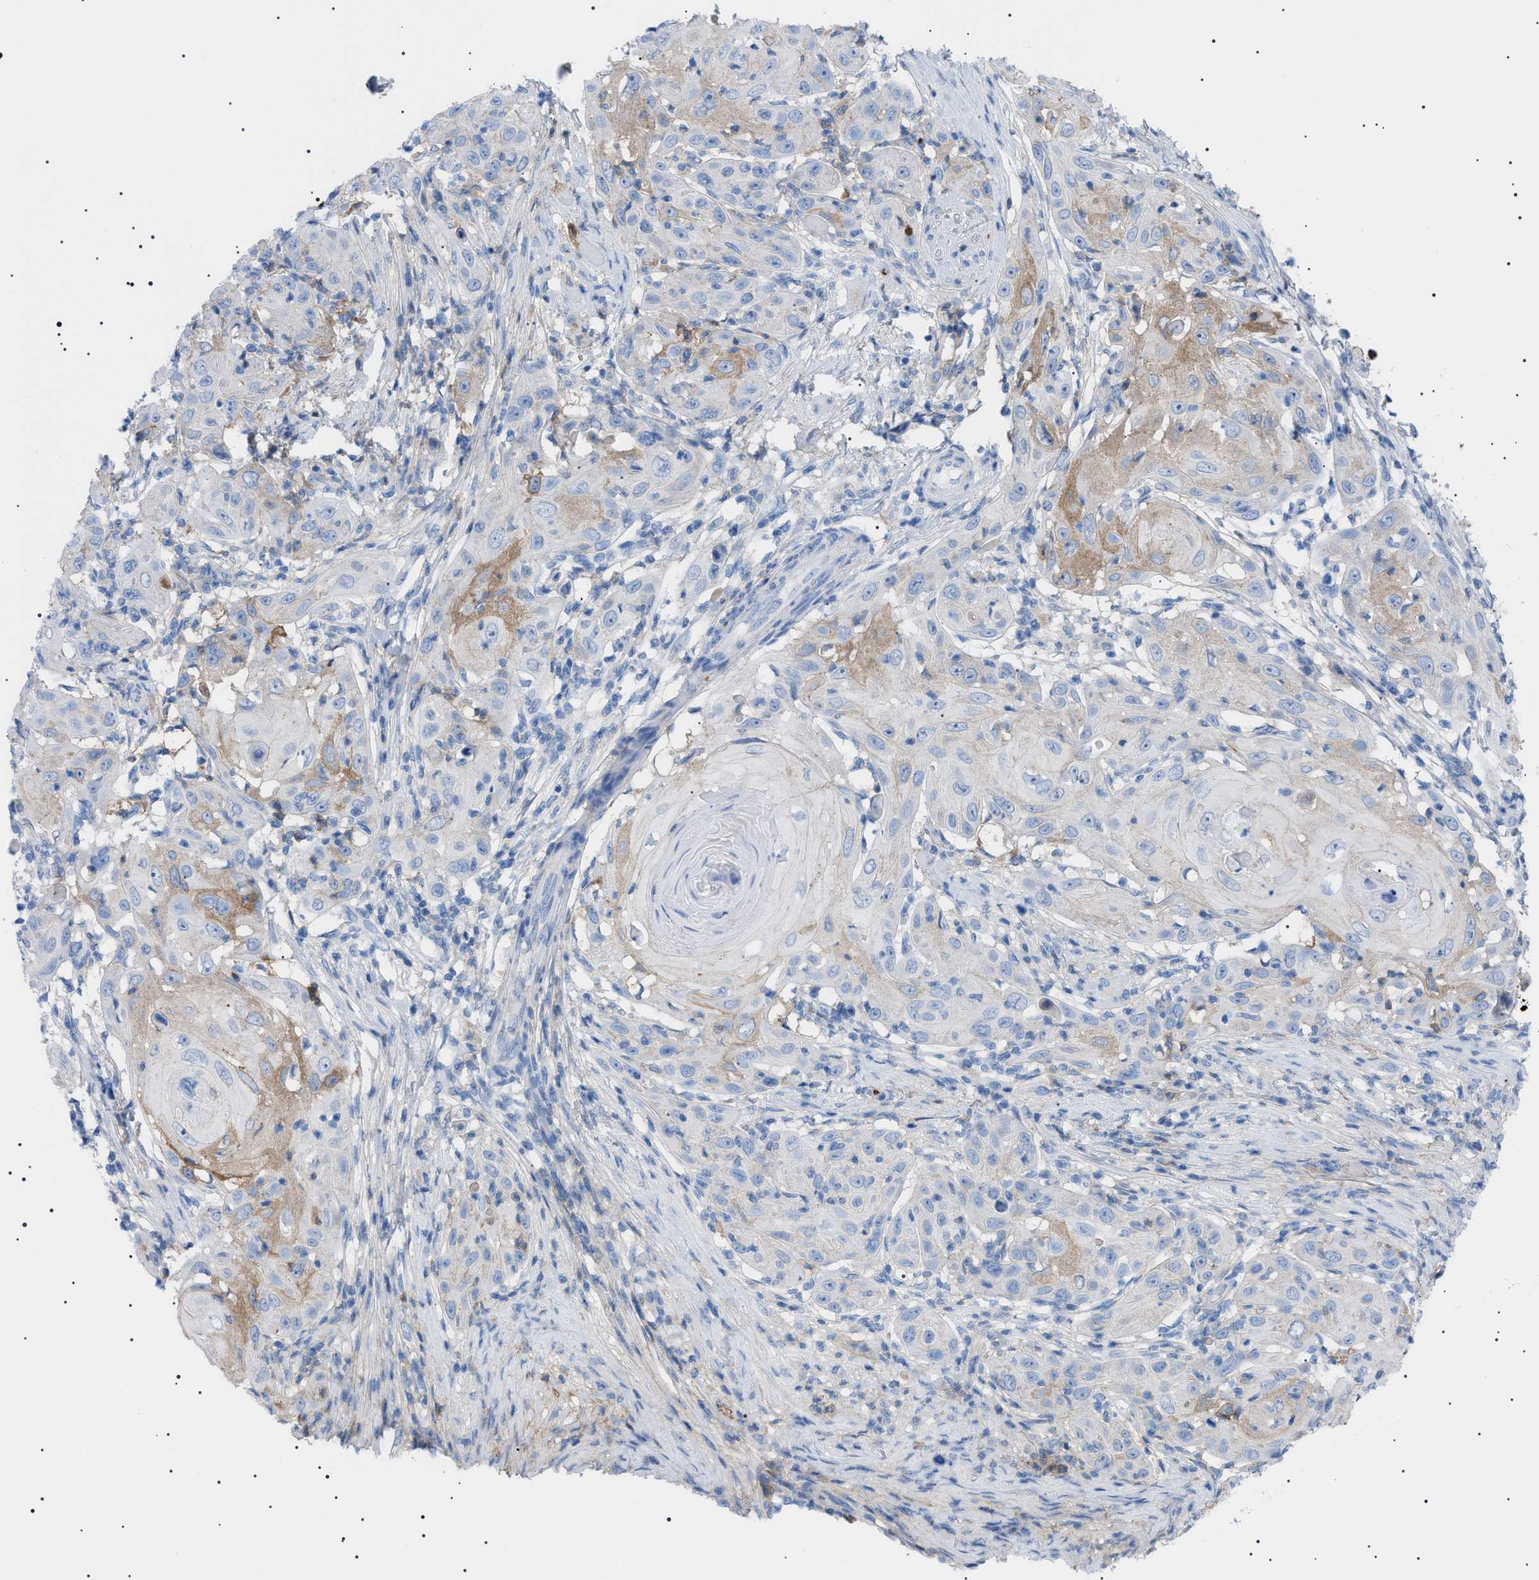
{"staining": {"intensity": "weak", "quantity": "25%-75%", "location": "cytoplasmic/membranous"}, "tissue": "skin cancer", "cell_type": "Tumor cells", "image_type": "cancer", "snomed": [{"axis": "morphology", "description": "Squamous cell carcinoma, NOS"}, {"axis": "topography", "description": "Skin"}], "caption": "Skin cancer (squamous cell carcinoma) tissue reveals weak cytoplasmic/membranous staining in about 25%-75% of tumor cells, visualized by immunohistochemistry. (IHC, brightfield microscopy, high magnification).", "gene": "LPA", "patient": {"sex": "female", "age": 88}}